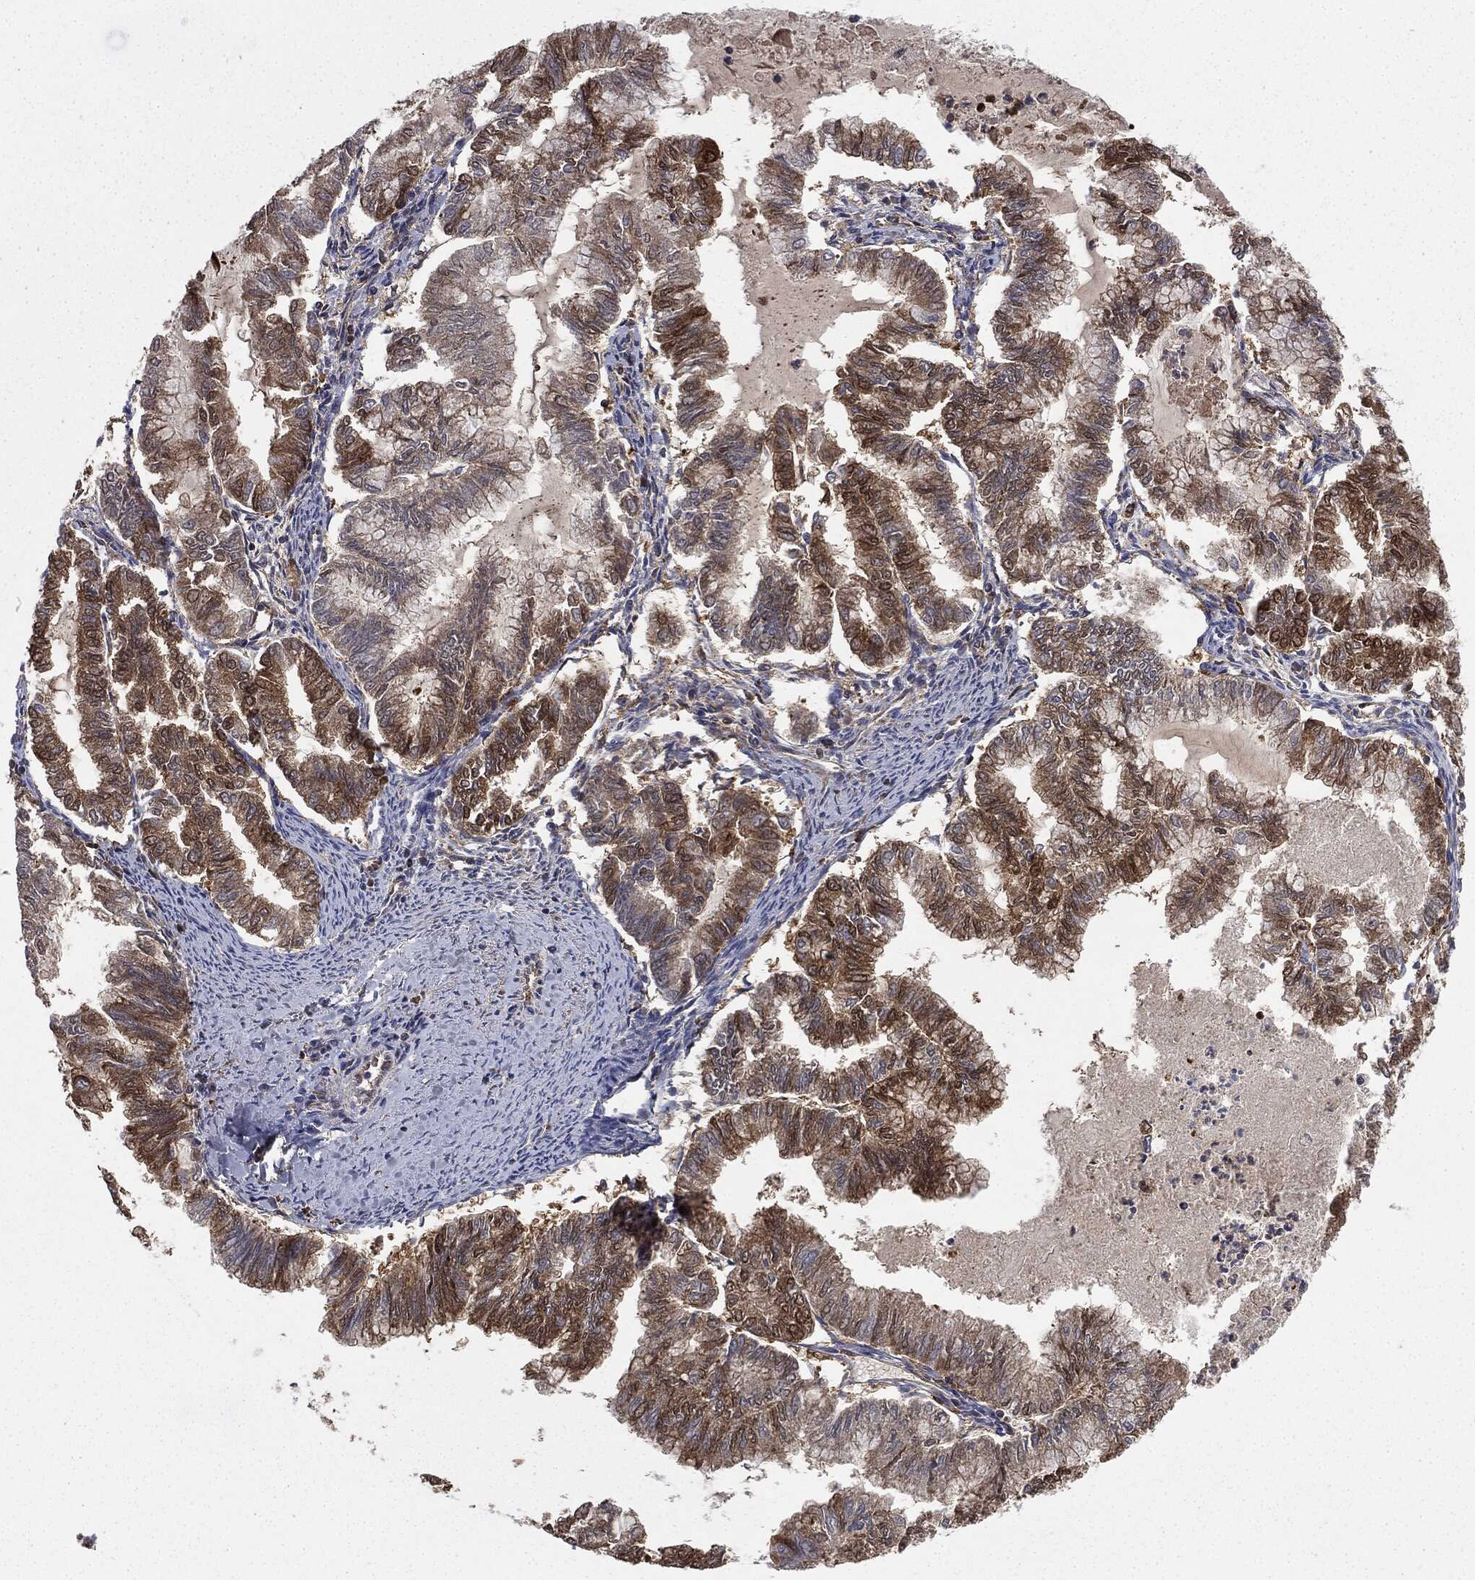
{"staining": {"intensity": "moderate", "quantity": "25%-75%", "location": "cytoplasmic/membranous"}, "tissue": "endometrial cancer", "cell_type": "Tumor cells", "image_type": "cancer", "snomed": [{"axis": "morphology", "description": "Adenocarcinoma, NOS"}, {"axis": "topography", "description": "Endometrium"}], "caption": "The micrograph reveals immunohistochemical staining of endometrial cancer. There is moderate cytoplasmic/membranous expression is seen in about 25%-75% of tumor cells.", "gene": "GNB5", "patient": {"sex": "female", "age": 79}}